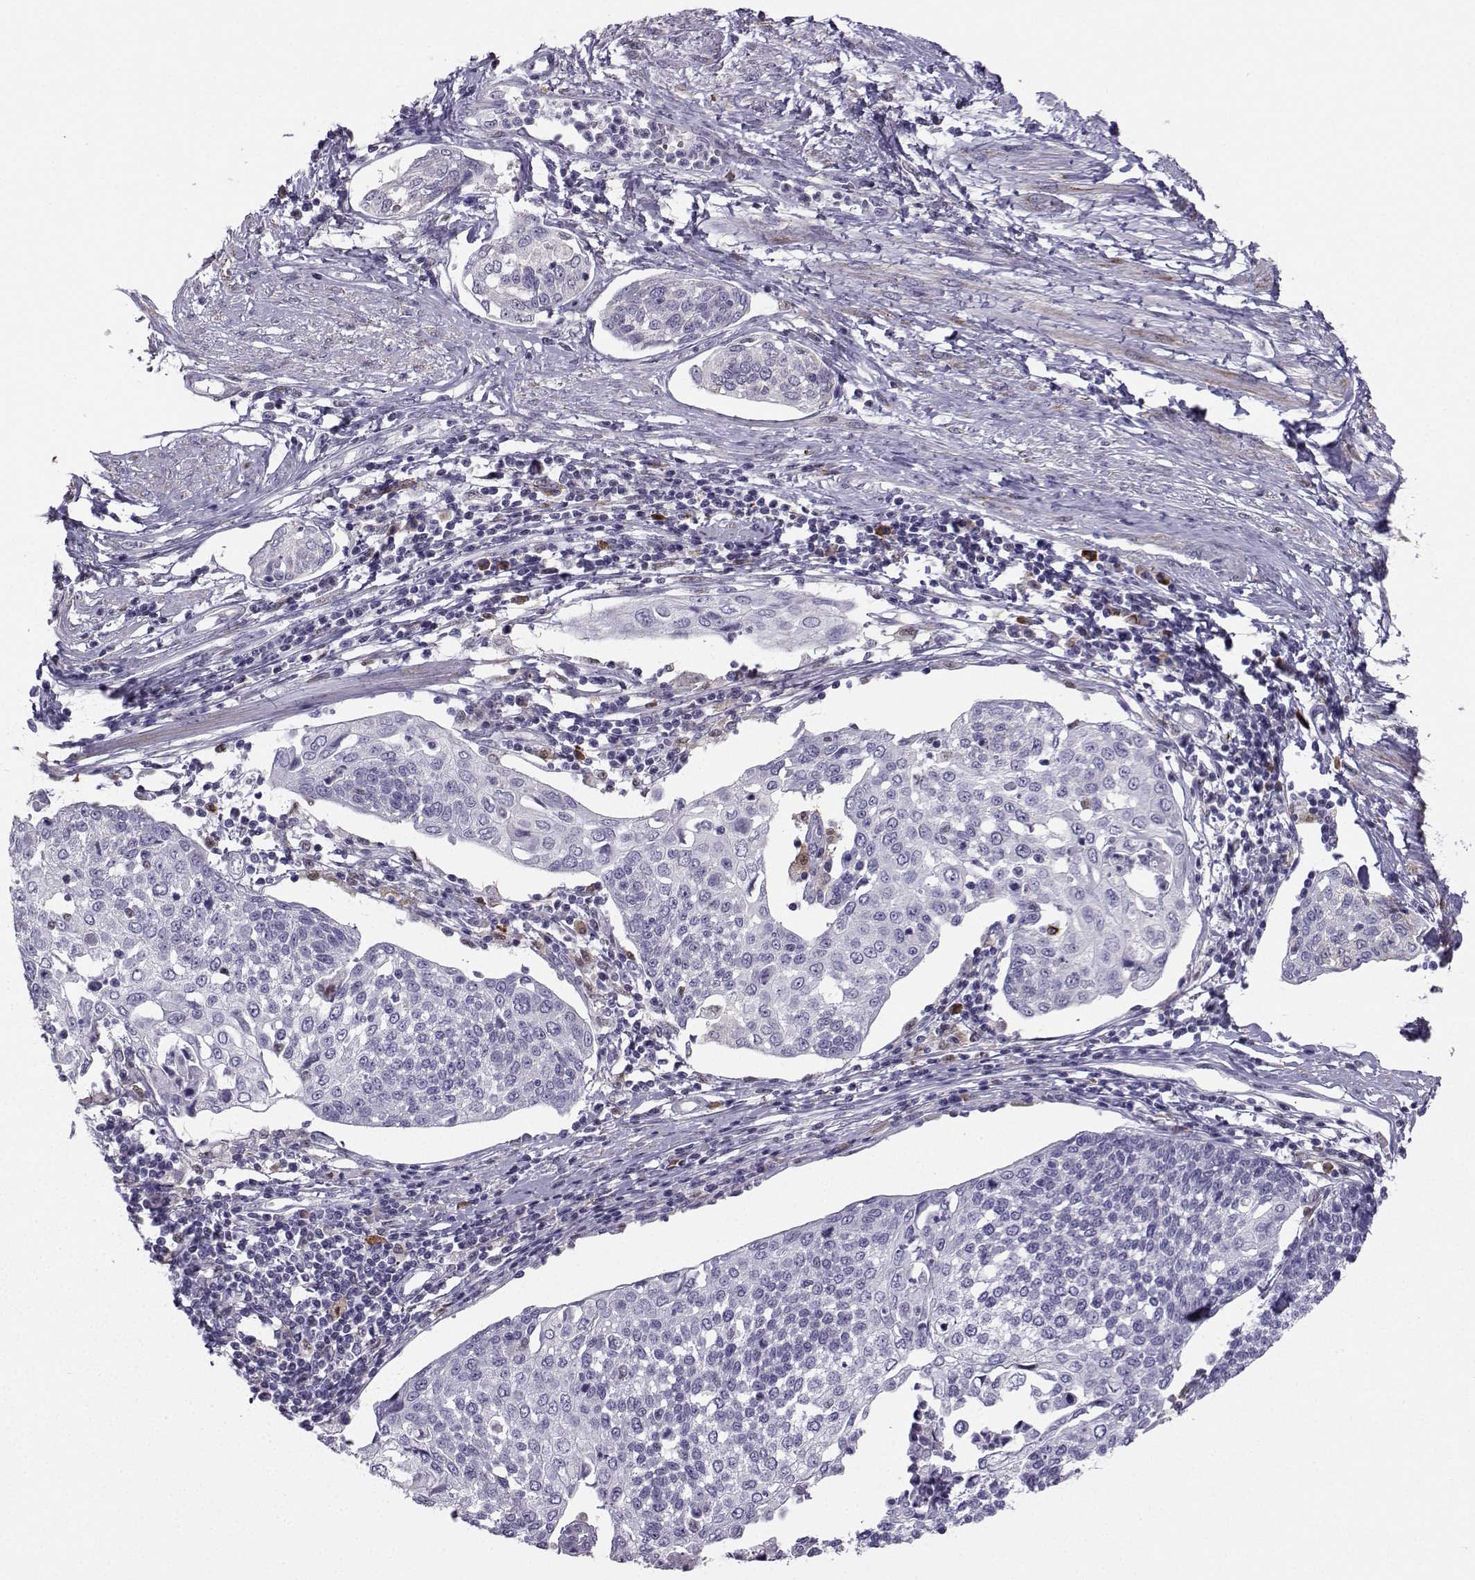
{"staining": {"intensity": "negative", "quantity": "none", "location": "none"}, "tissue": "cervical cancer", "cell_type": "Tumor cells", "image_type": "cancer", "snomed": [{"axis": "morphology", "description": "Squamous cell carcinoma, NOS"}, {"axis": "topography", "description": "Cervix"}], "caption": "A micrograph of human cervical cancer (squamous cell carcinoma) is negative for staining in tumor cells.", "gene": "DCLK3", "patient": {"sex": "female", "age": 34}}